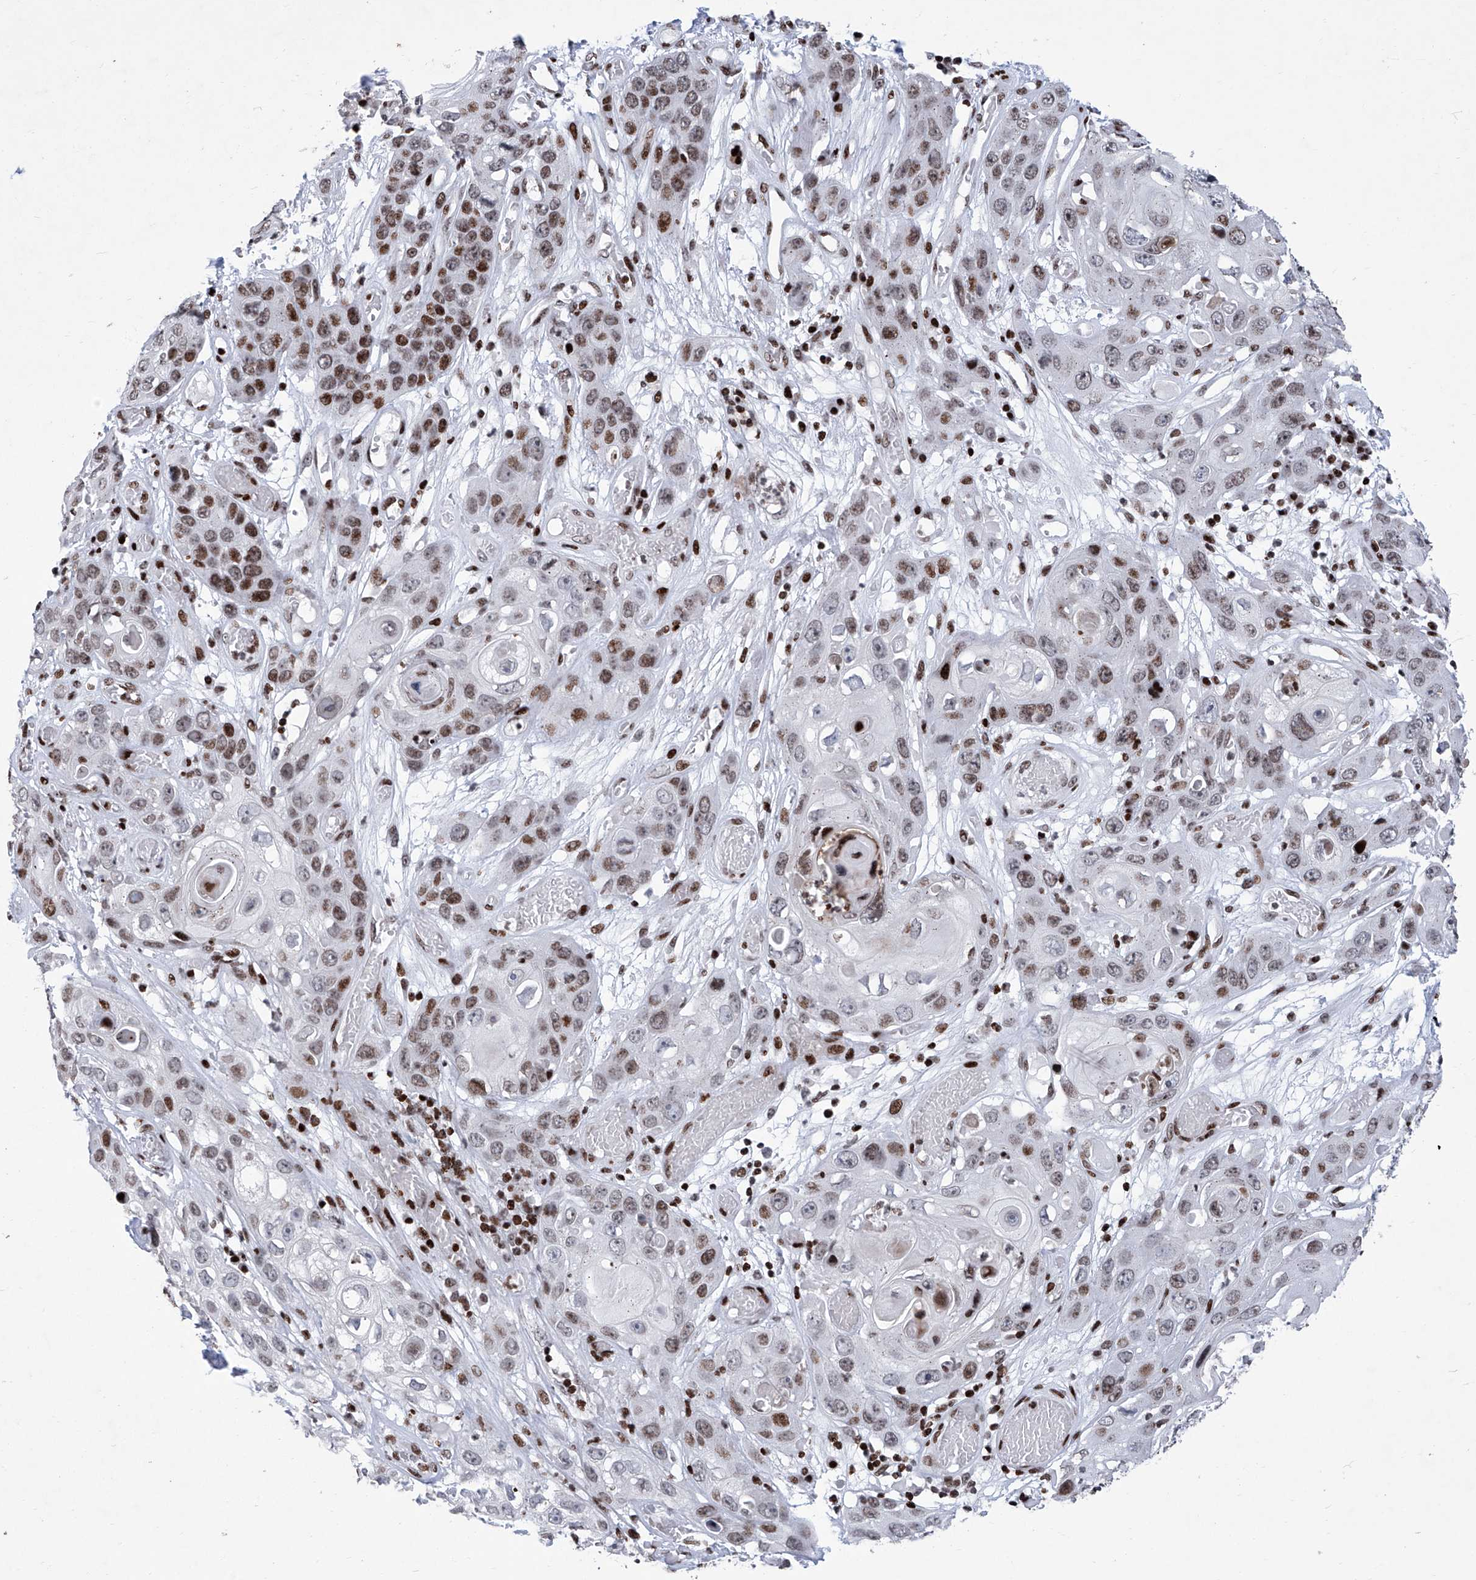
{"staining": {"intensity": "moderate", "quantity": "25%-75%", "location": "nuclear"}, "tissue": "skin cancer", "cell_type": "Tumor cells", "image_type": "cancer", "snomed": [{"axis": "morphology", "description": "Squamous cell carcinoma, NOS"}, {"axis": "topography", "description": "Skin"}], "caption": "Approximately 25%-75% of tumor cells in skin cancer (squamous cell carcinoma) show moderate nuclear protein positivity as visualized by brown immunohistochemical staining.", "gene": "HEY2", "patient": {"sex": "male", "age": 55}}